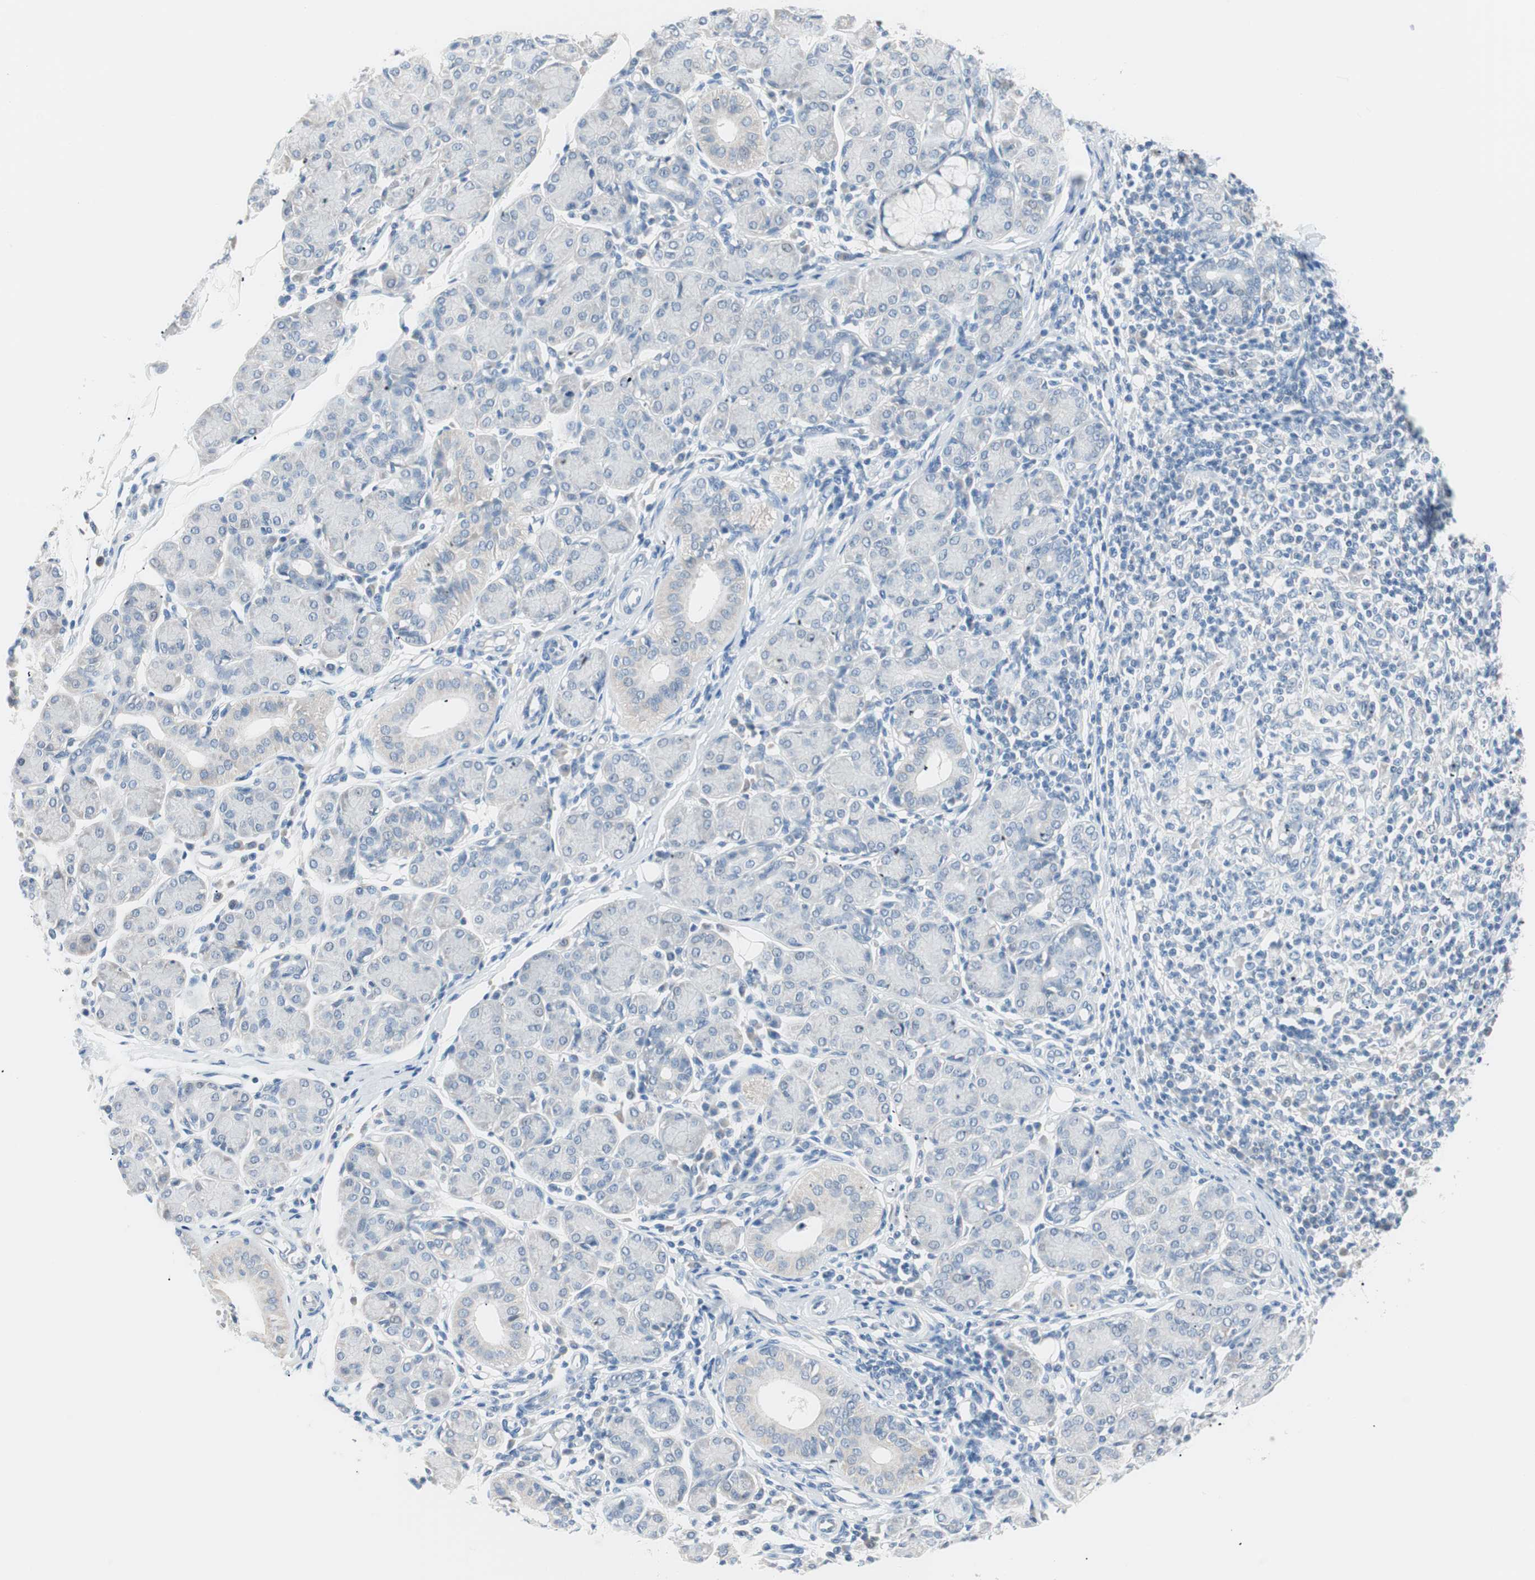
{"staining": {"intensity": "negative", "quantity": "none", "location": "none"}, "tissue": "salivary gland", "cell_type": "Glandular cells", "image_type": "normal", "snomed": [{"axis": "morphology", "description": "Normal tissue, NOS"}, {"axis": "morphology", "description": "Inflammation, NOS"}, {"axis": "topography", "description": "Lymph node"}, {"axis": "topography", "description": "Salivary gland"}], "caption": "Immunohistochemical staining of benign salivary gland reveals no significant staining in glandular cells.", "gene": "VIL1", "patient": {"sex": "male", "age": 3}}